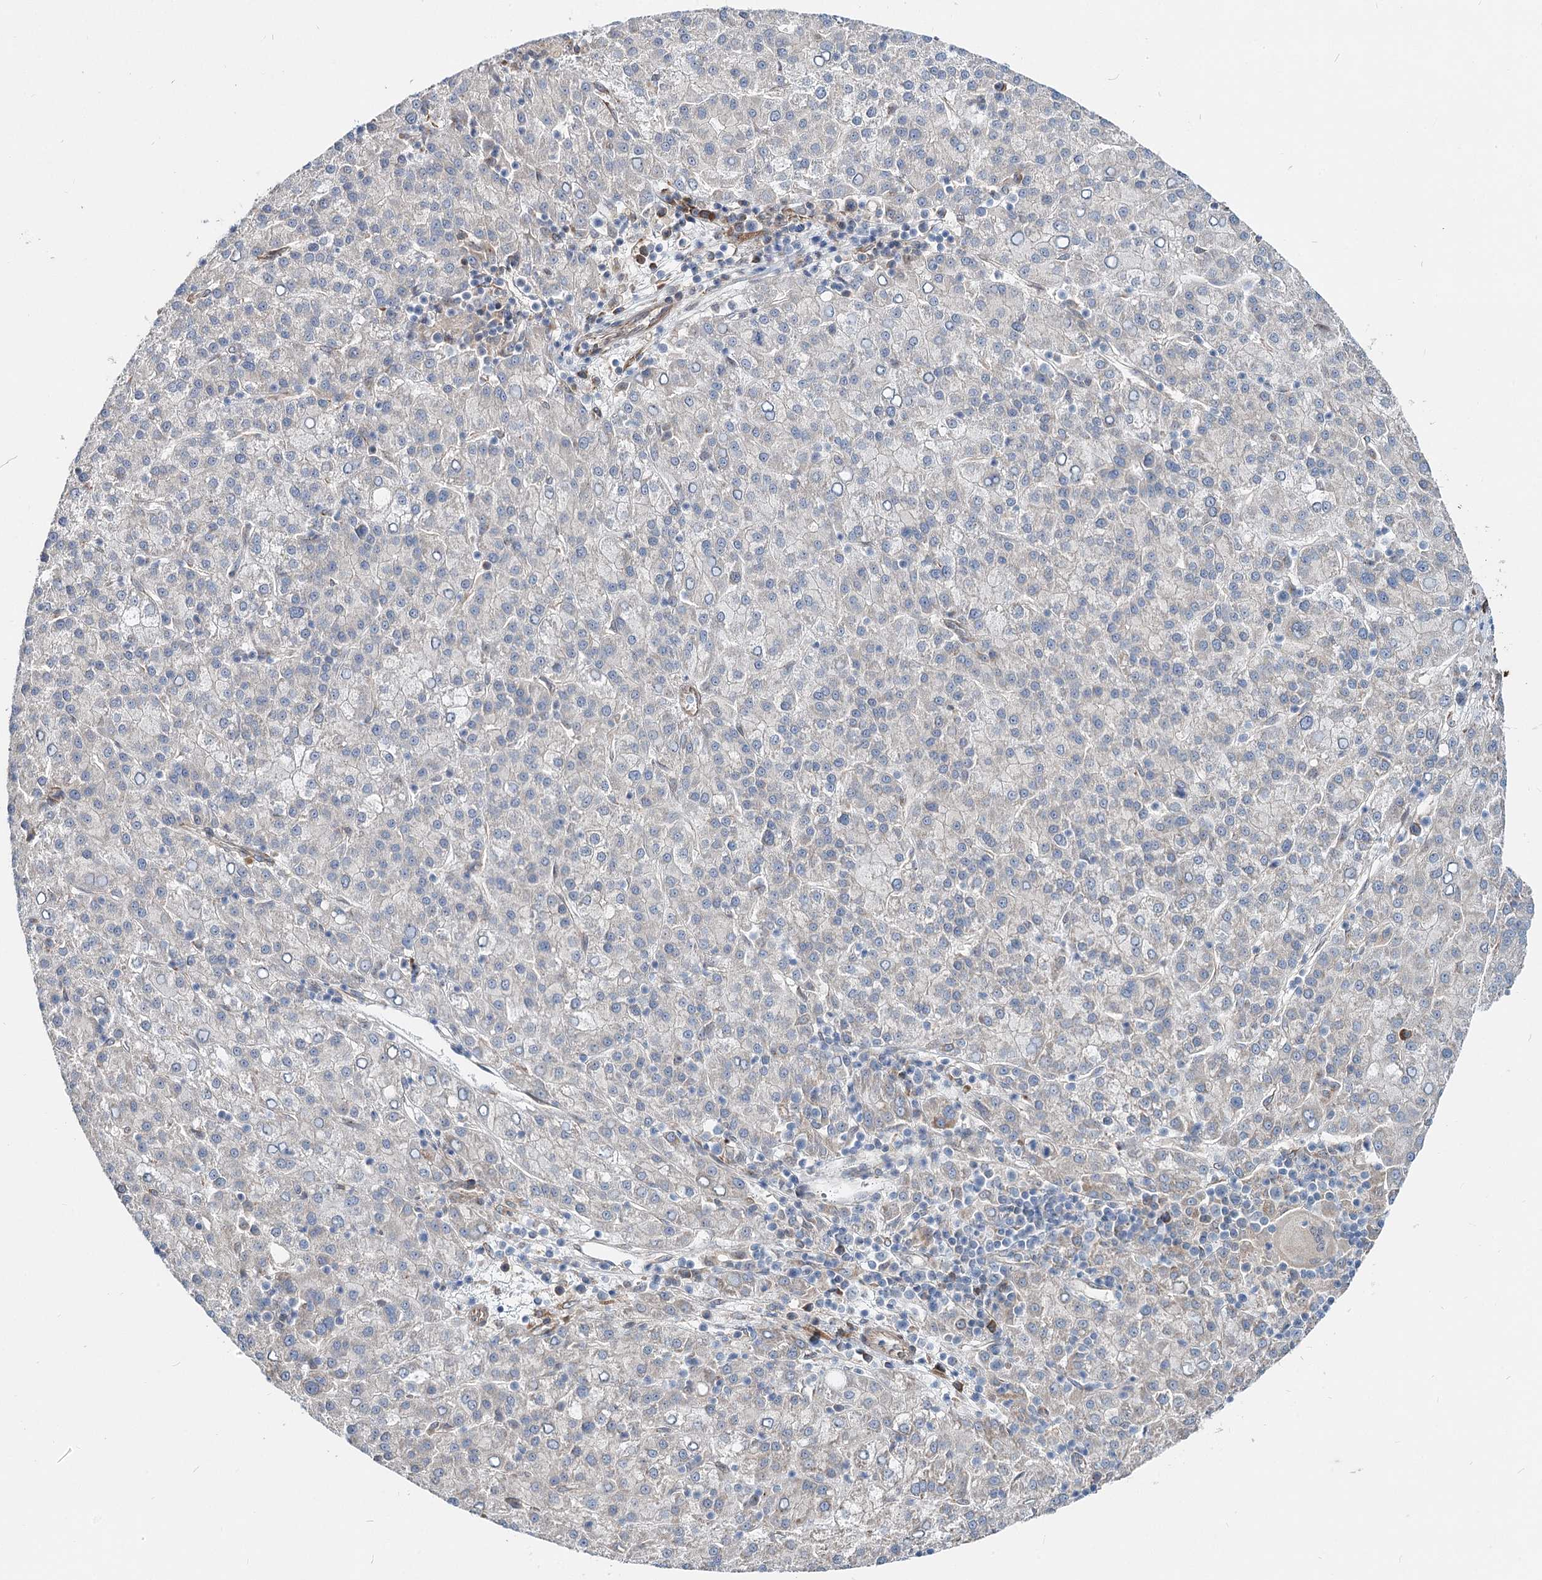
{"staining": {"intensity": "negative", "quantity": "none", "location": "none"}, "tissue": "liver cancer", "cell_type": "Tumor cells", "image_type": "cancer", "snomed": [{"axis": "morphology", "description": "Carcinoma, Hepatocellular, NOS"}, {"axis": "topography", "description": "Liver"}], "caption": "There is no significant expression in tumor cells of liver cancer.", "gene": "SPART", "patient": {"sex": "female", "age": 58}}